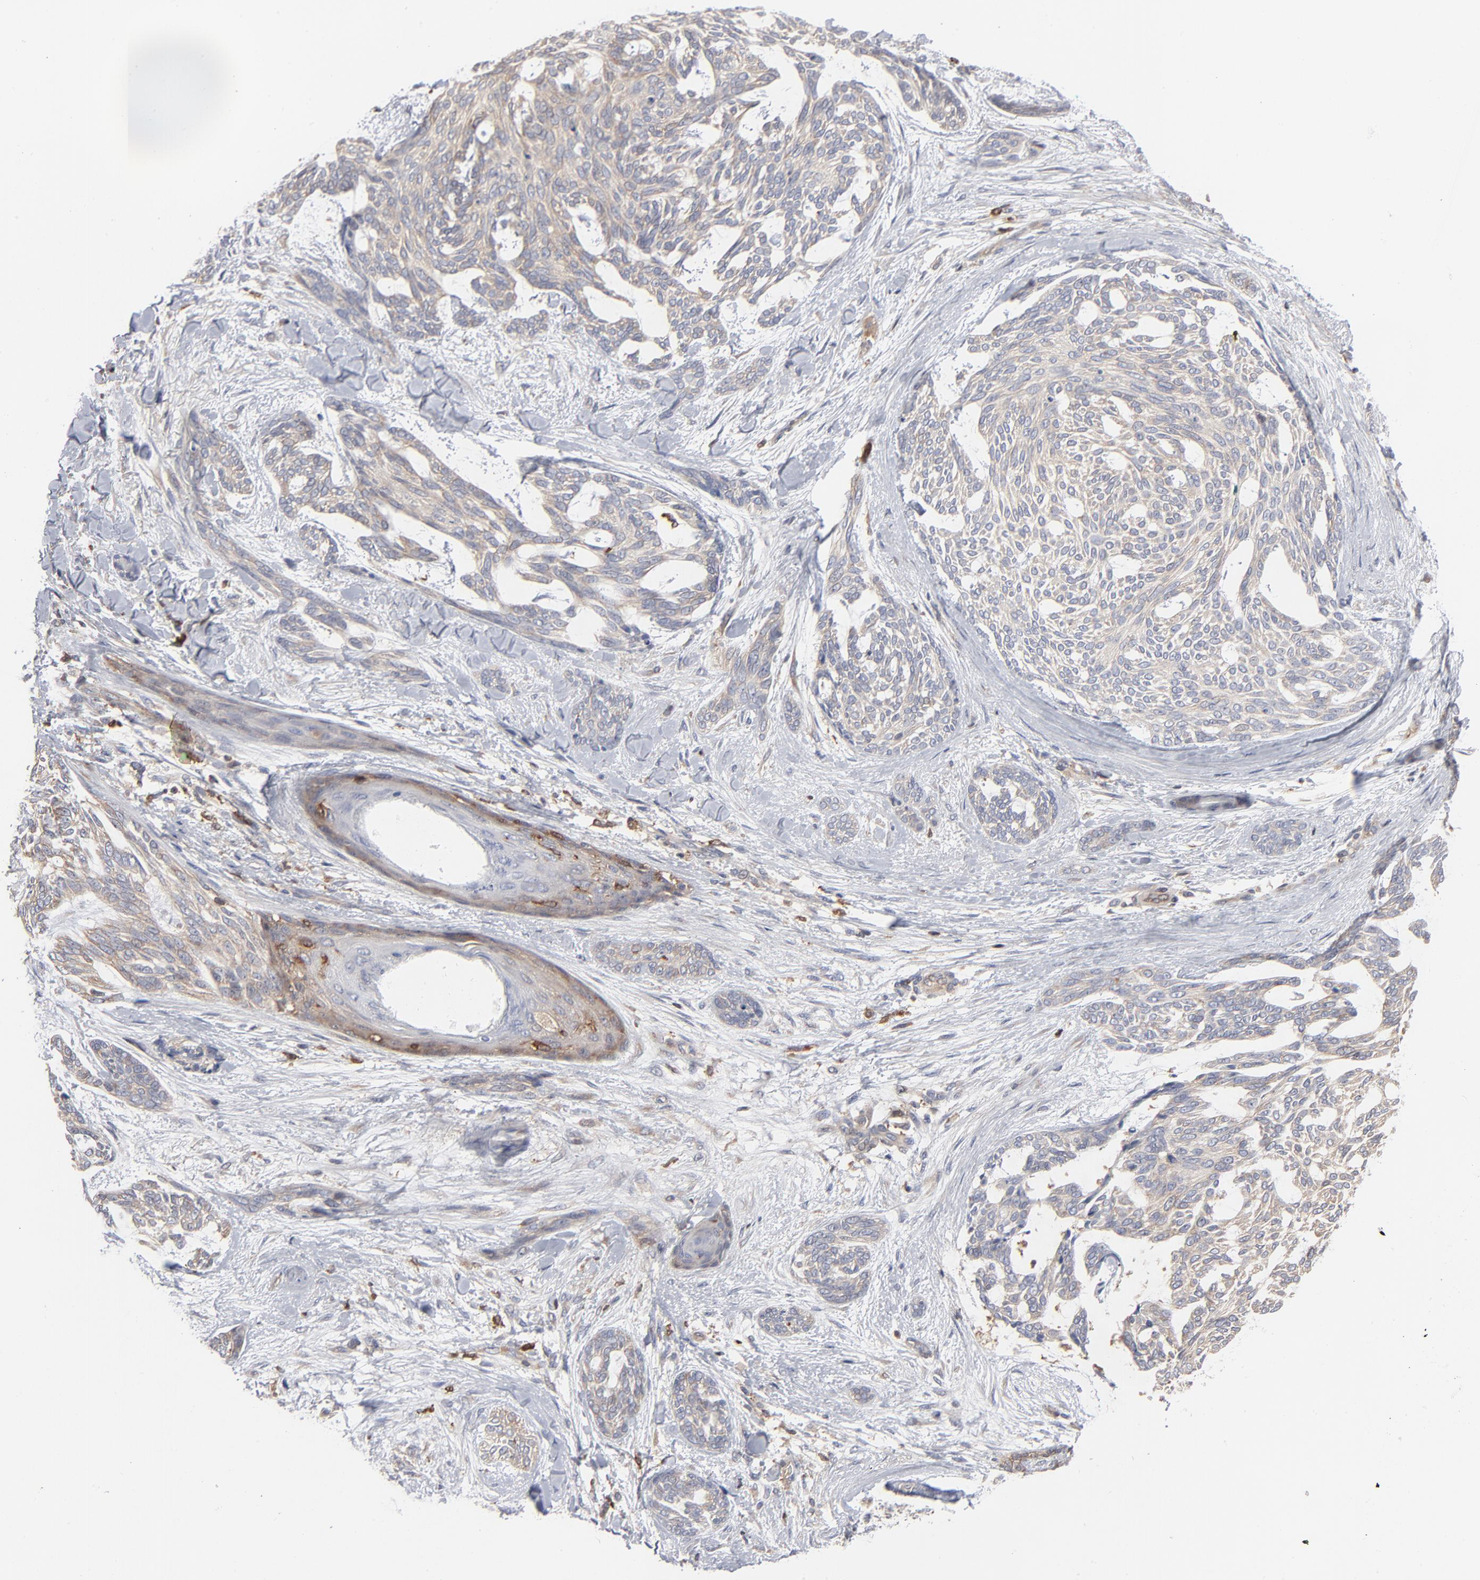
{"staining": {"intensity": "negative", "quantity": "none", "location": "none"}, "tissue": "skin cancer", "cell_type": "Tumor cells", "image_type": "cancer", "snomed": [{"axis": "morphology", "description": "Normal tissue, NOS"}, {"axis": "morphology", "description": "Basal cell carcinoma"}, {"axis": "topography", "description": "Skin"}], "caption": "This is a micrograph of immunohistochemistry staining of skin cancer (basal cell carcinoma), which shows no expression in tumor cells.", "gene": "MAP2K1", "patient": {"sex": "female", "age": 71}}